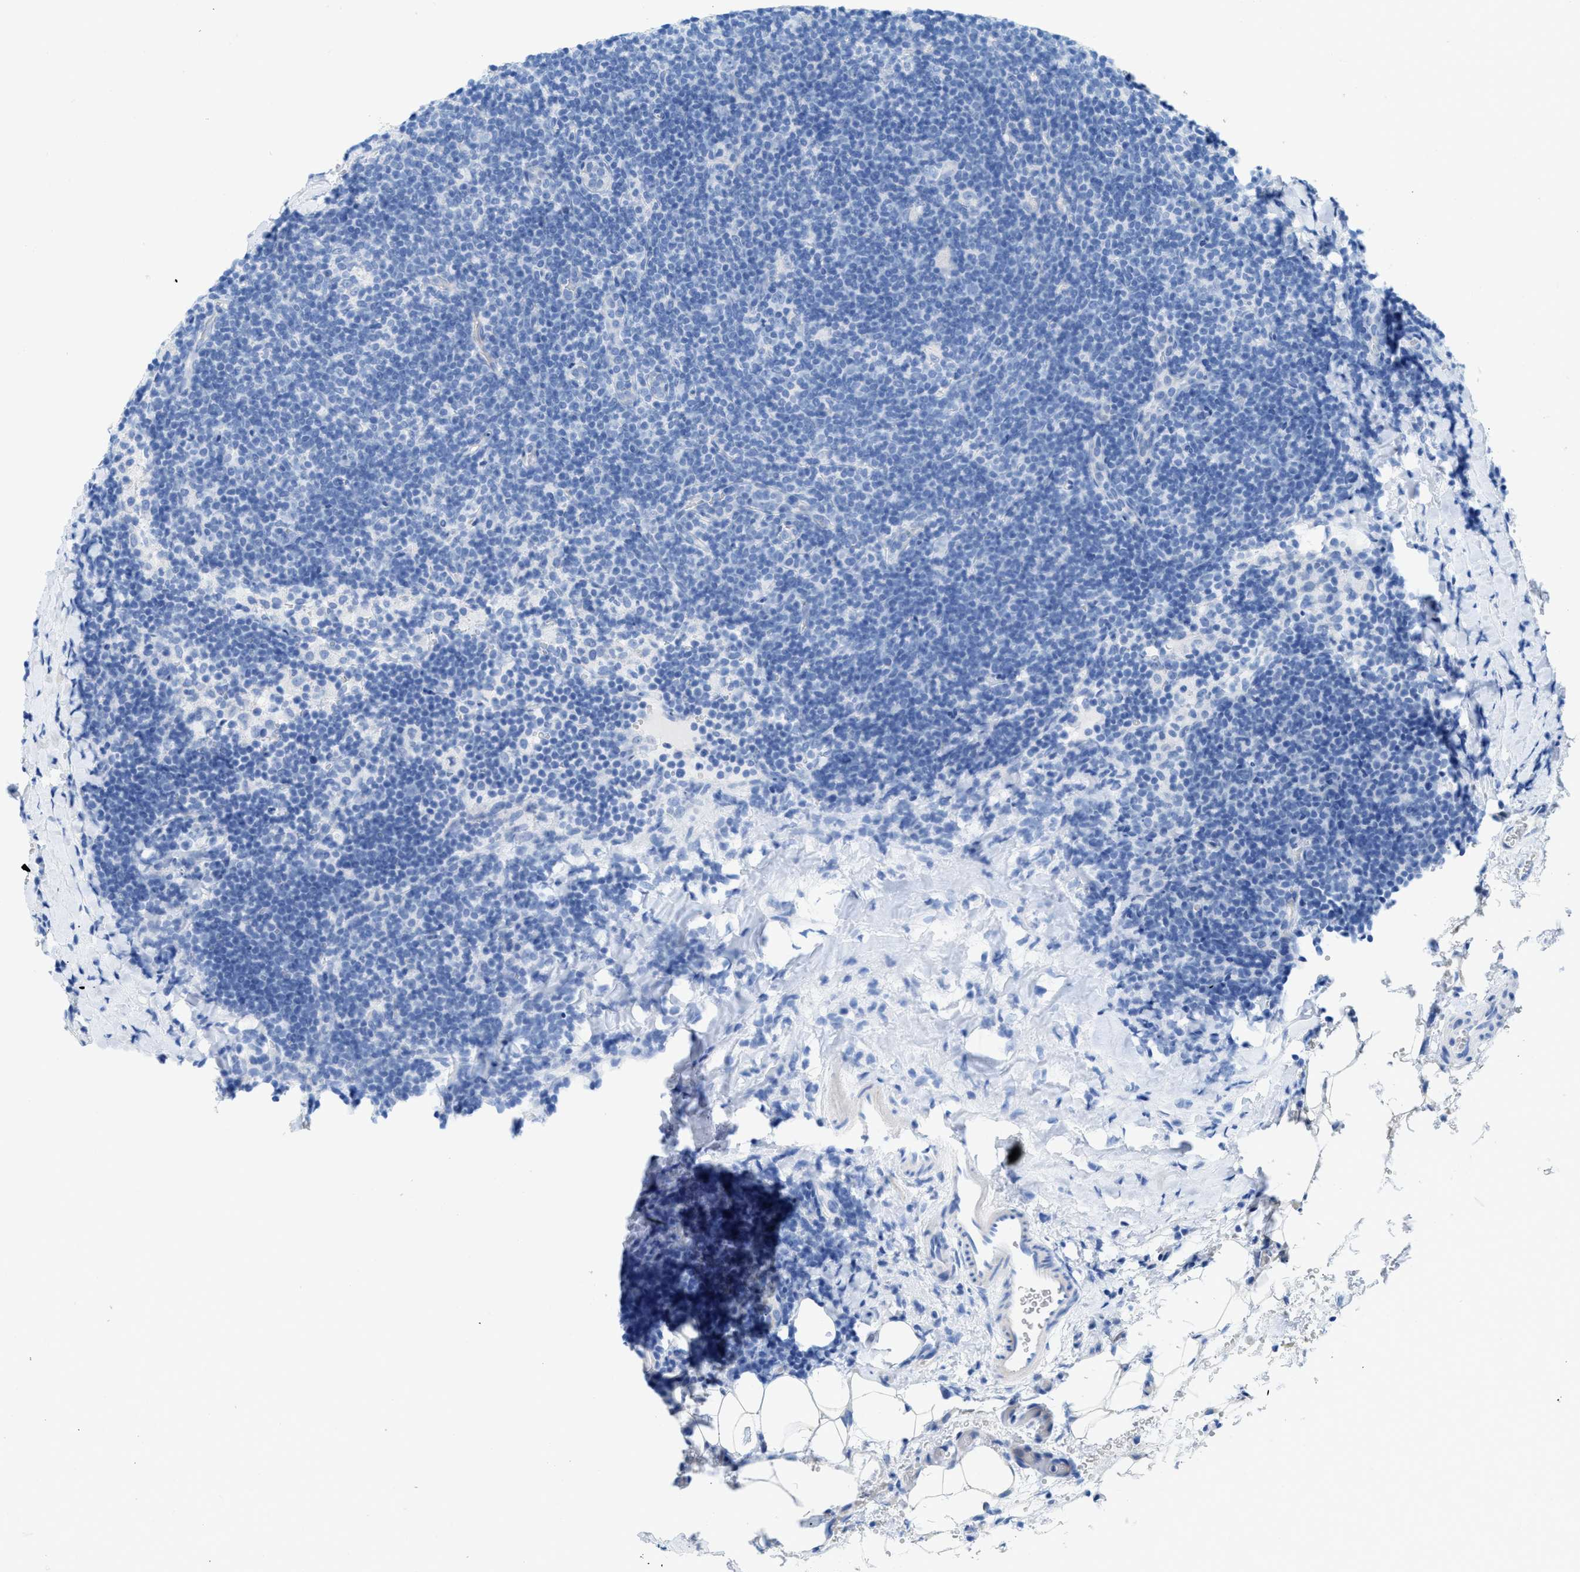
{"staining": {"intensity": "negative", "quantity": "none", "location": "none"}, "tissue": "lymphoma", "cell_type": "Tumor cells", "image_type": "cancer", "snomed": [{"axis": "morphology", "description": "Hodgkin's disease, NOS"}, {"axis": "topography", "description": "Lymph node"}], "caption": "Immunohistochemical staining of human Hodgkin's disease displays no significant staining in tumor cells. (Stains: DAB (3,3'-diaminobenzidine) immunohistochemistry (IHC) with hematoxylin counter stain, Microscopy: brightfield microscopy at high magnification).", "gene": "ANKFN1", "patient": {"sex": "female", "age": 57}}